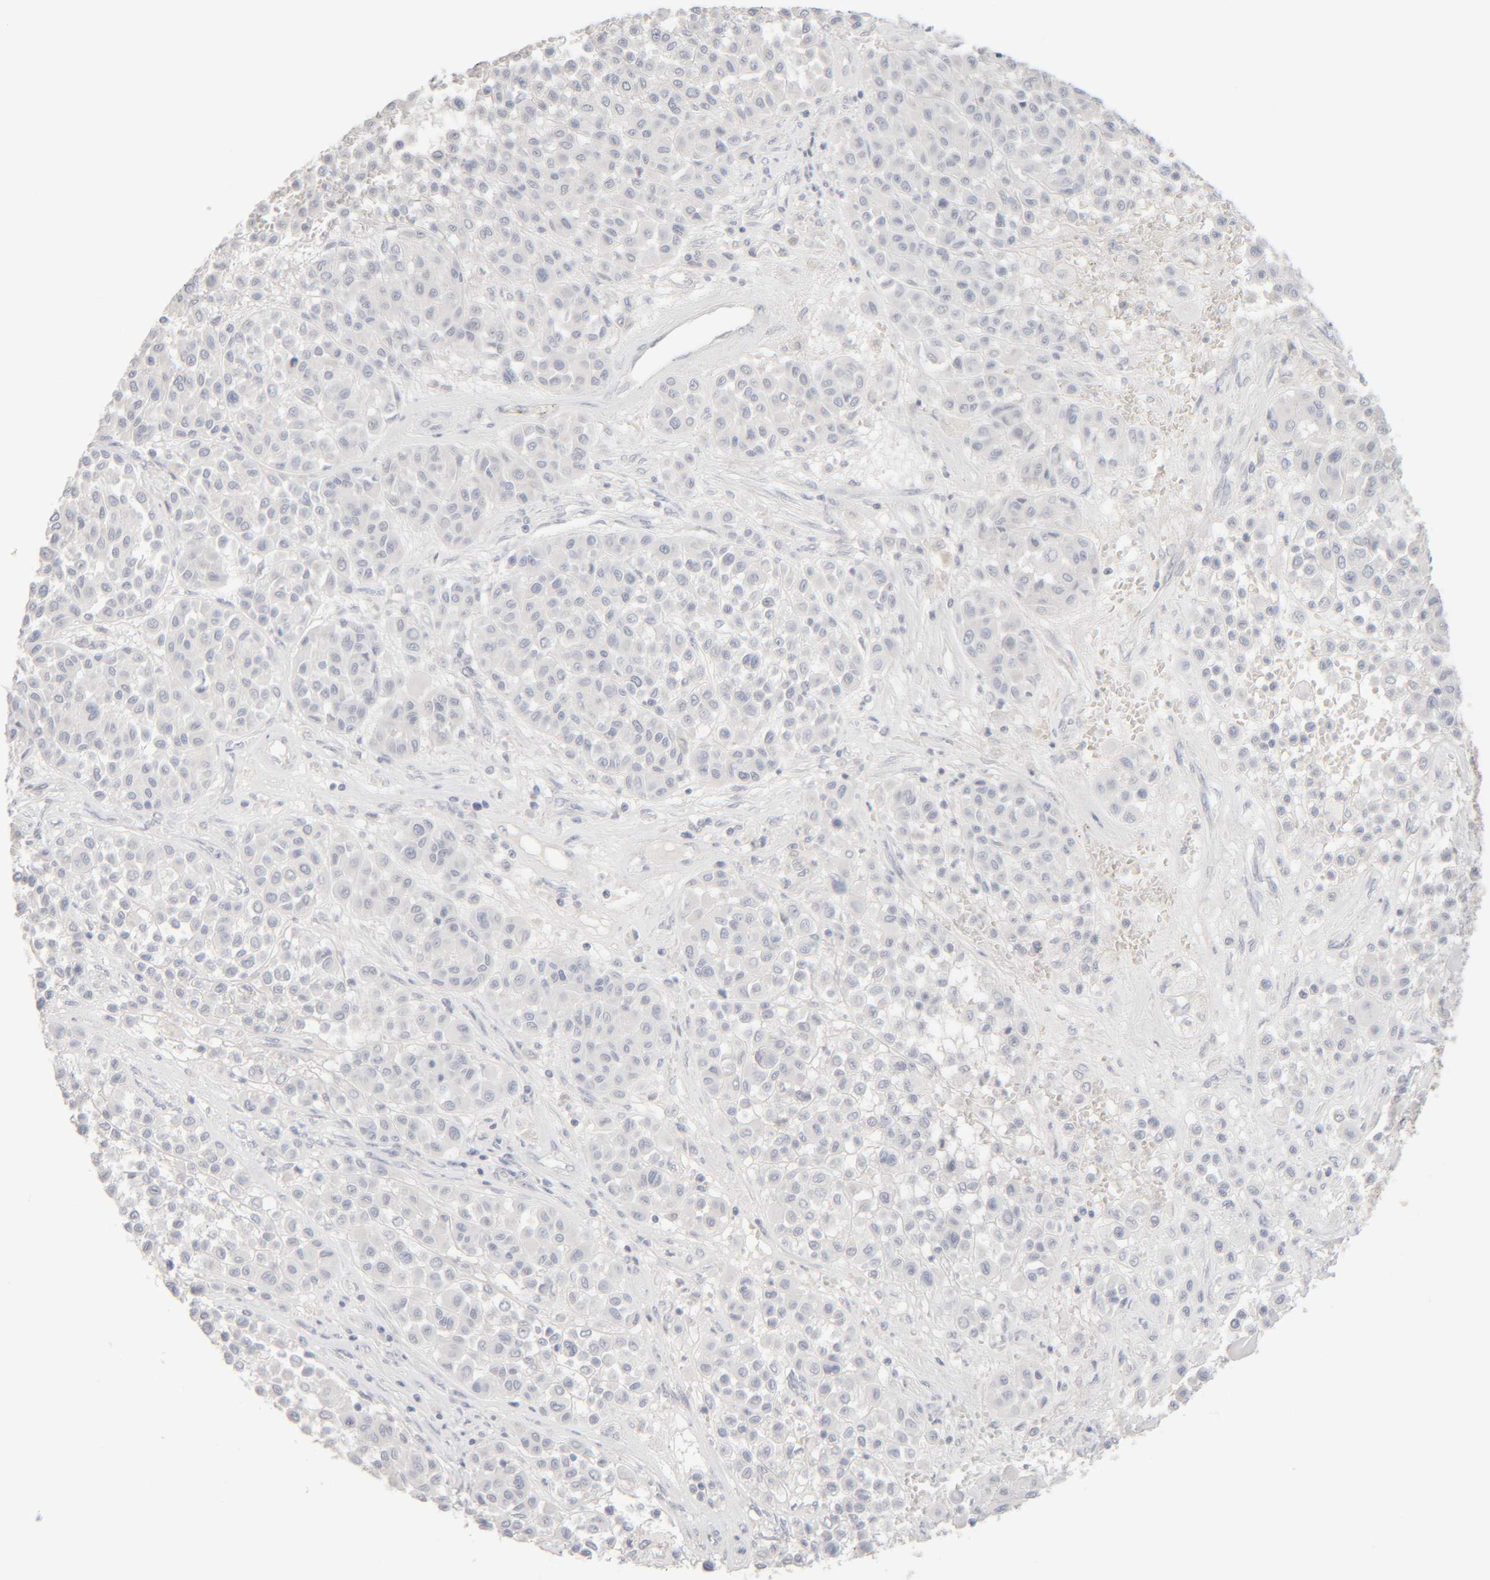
{"staining": {"intensity": "negative", "quantity": "none", "location": "none"}, "tissue": "melanoma", "cell_type": "Tumor cells", "image_type": "cancer", "snomed": [{"axis": "morphology", "description": "Malignant melanoma, Metastatic site"}, {"axis": "topography", "description": "Soft tissue"}], "caption": "A micrograph of human melanoma is negative for staining in tumor cells. (Stains: DAB IHC with hematoxylin counter stain, Microscopy: brightfield microscopy at high magnification).", "gene": "RIDA", "patient": {"sex": "male", "age": 41}}